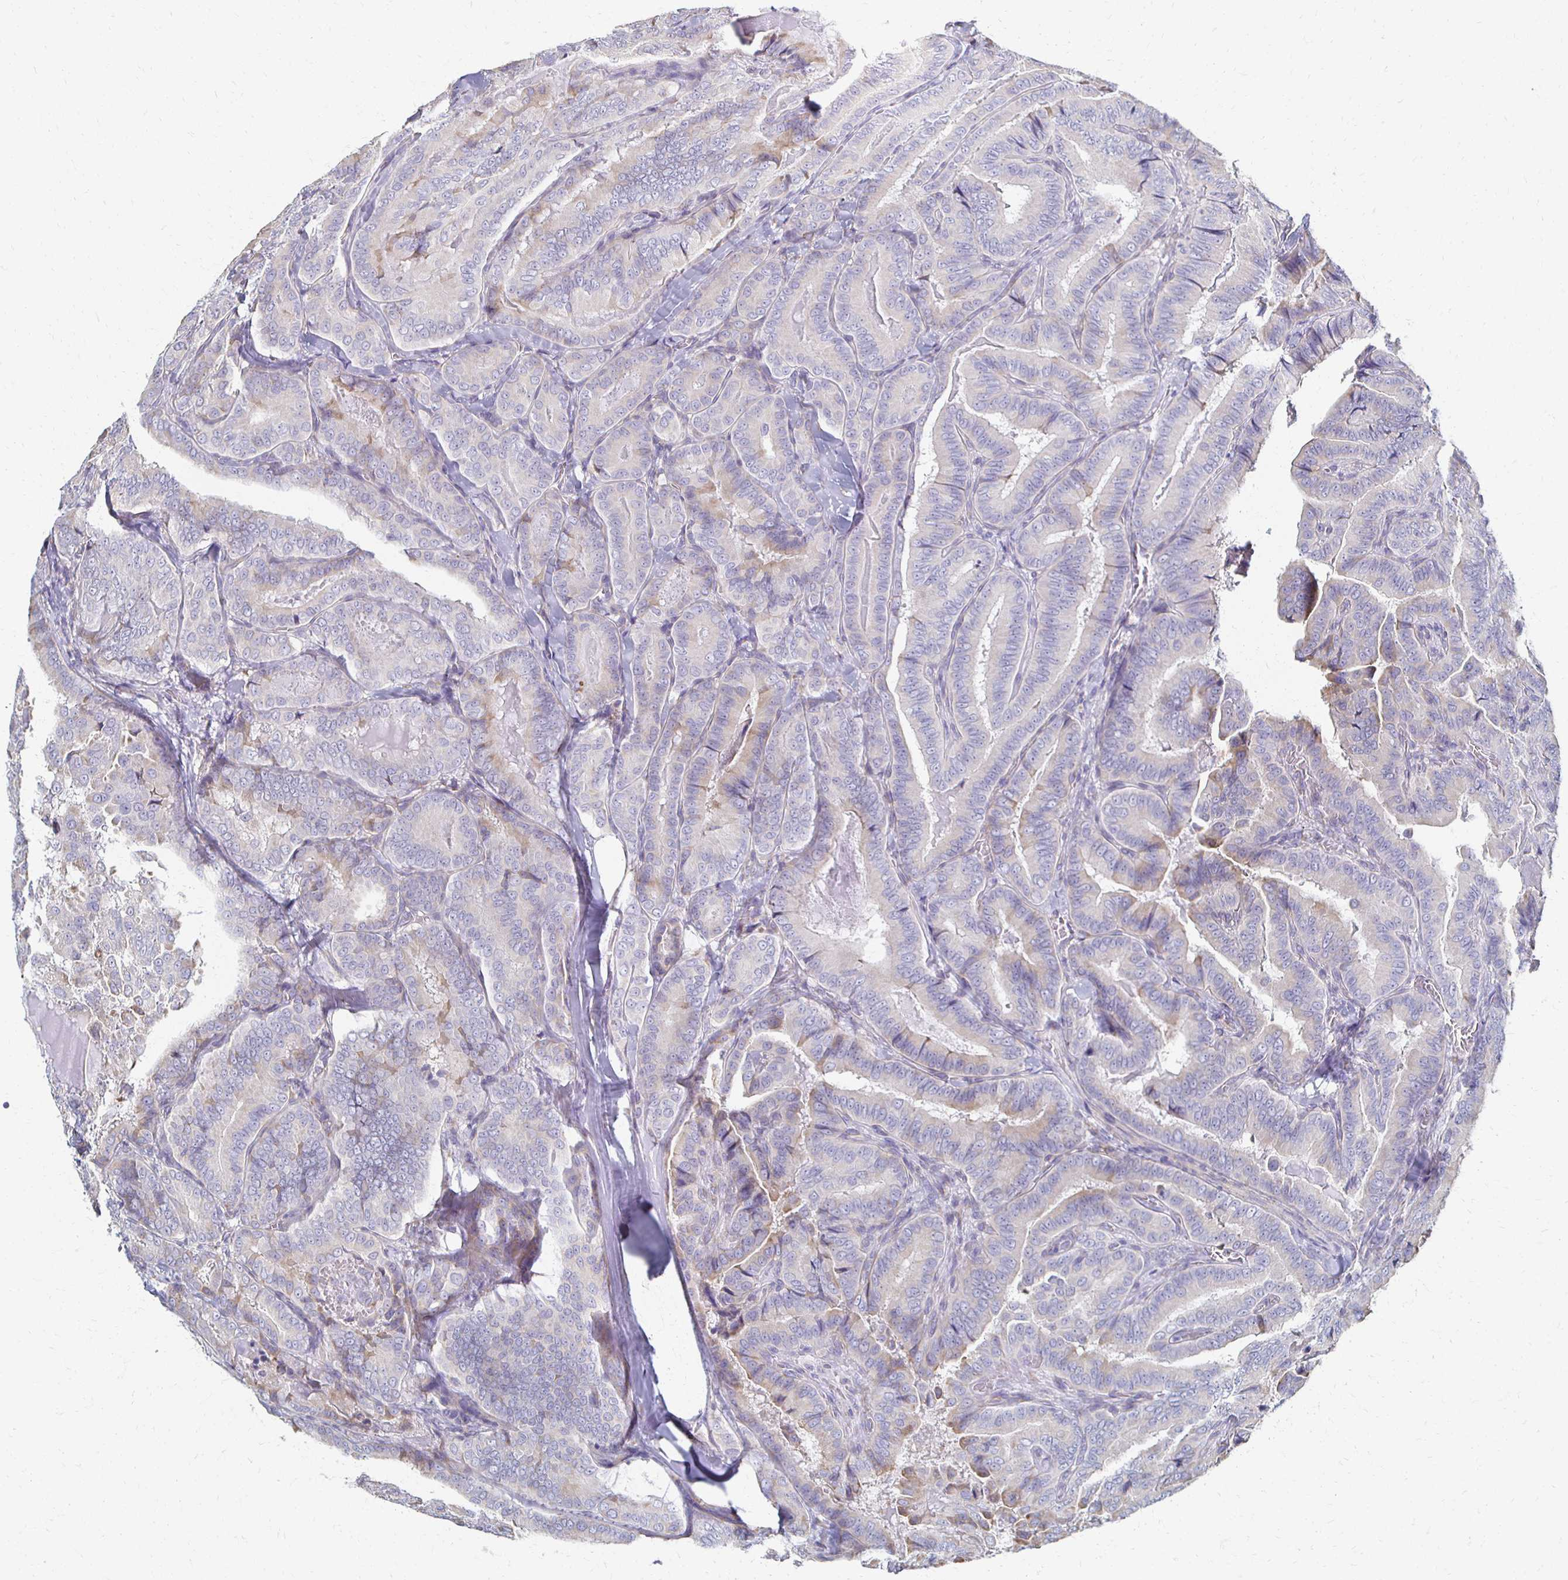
{"staining": {"intensity": "negative", "quantity": "none", "location": "none"}, "tissue": "thyroid cancer", "cell_type": "Tumor cells", "image_type": "cancer", "snomed": [{"axis": "morphology", "description": "Papillary adenocarcinoma, NOS"}, {"axis": "topography", "description": "Thyroid gland"}], "caption": "High power microscopy image of an immunohistochemistry micrograph of thyroid cancer (papillary adenocarcinoma), revealing no significant expression in tumor cells.", "gene": "ATP1A3", "patient": {"sex": "male", "age": 61}}